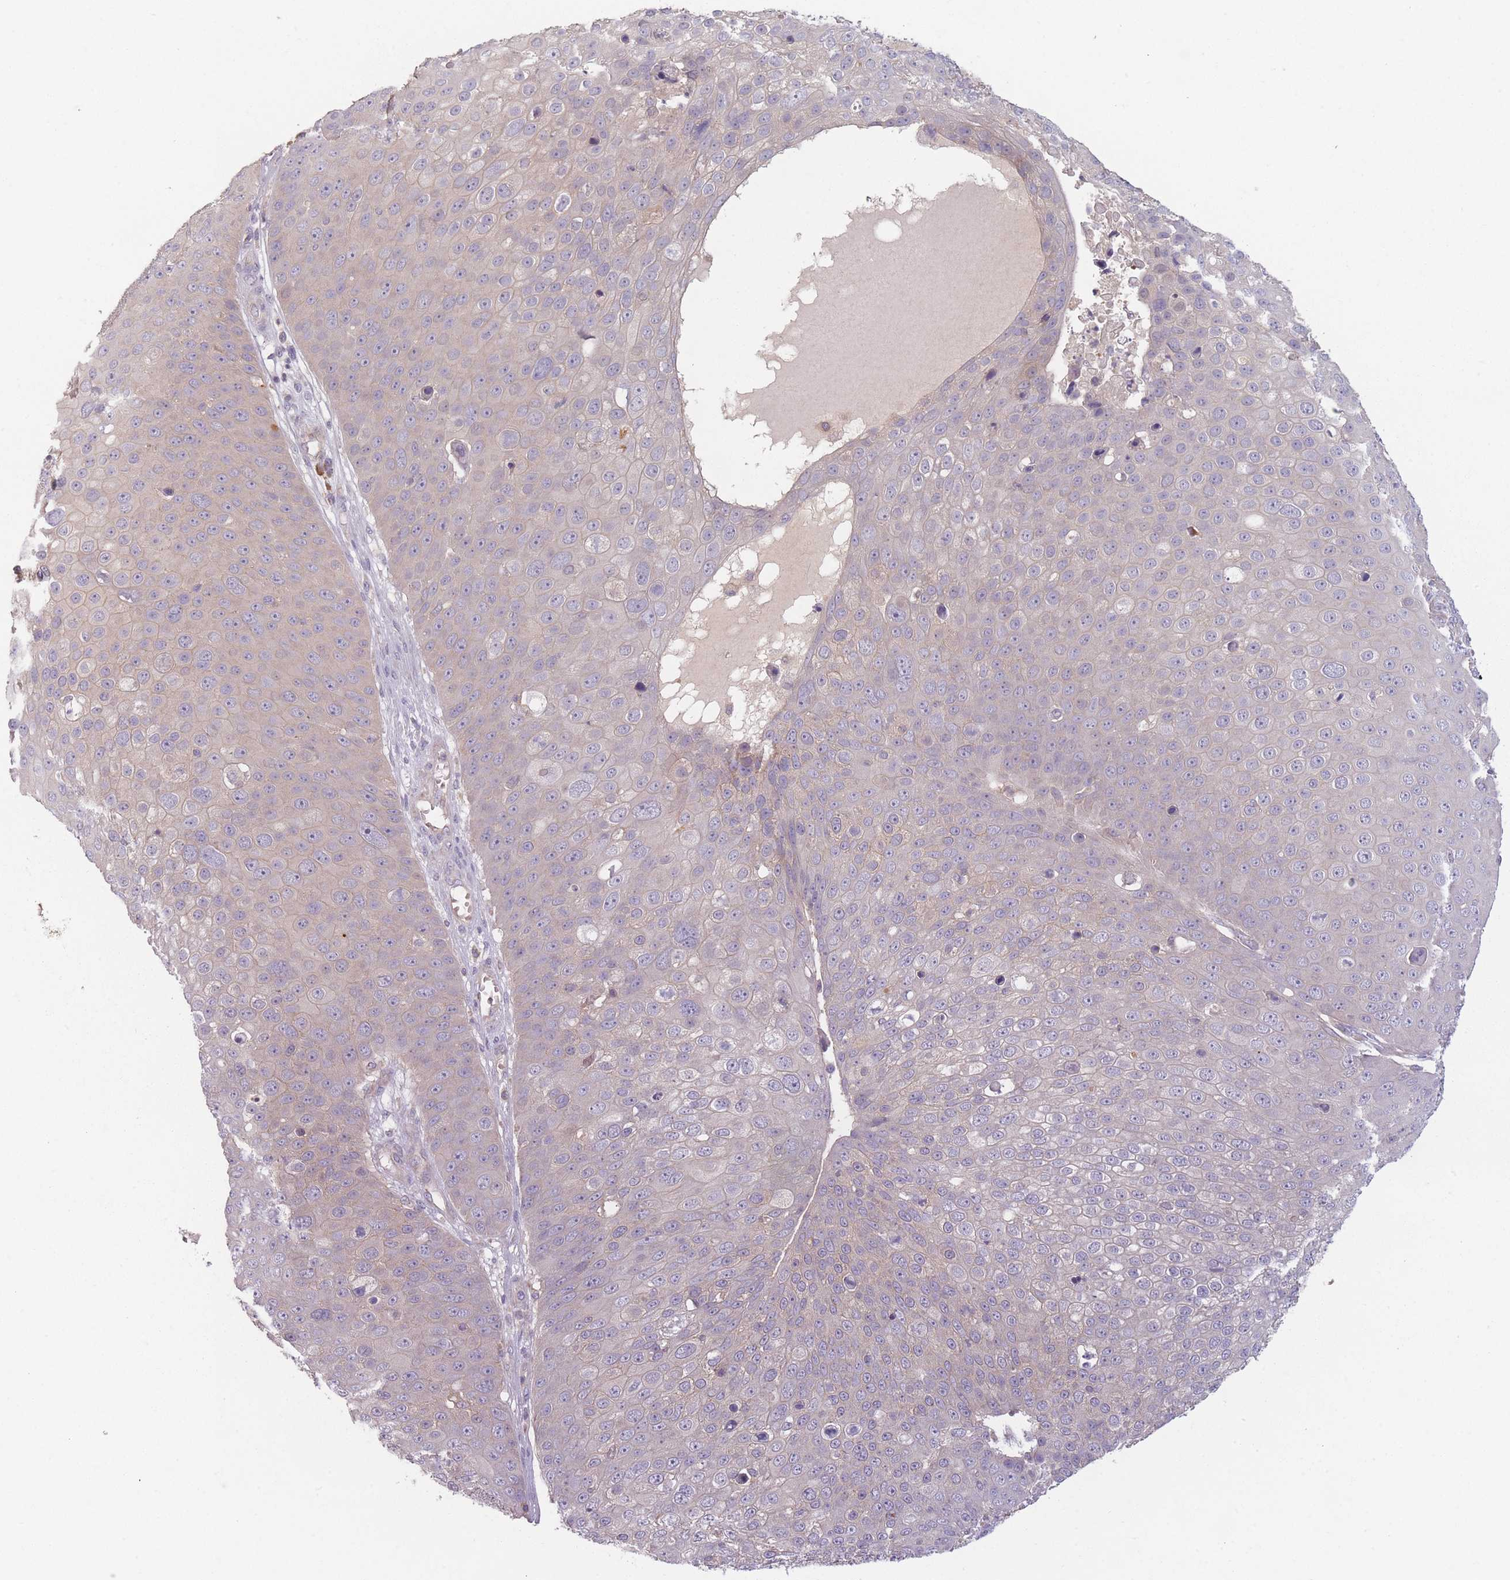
{"staining": {"intensity": "negative", "quantity": "none", "location": "none"}, "tissue": "skin cancer", "cell_type": "Tumor cells", "image_type": "cancer", "snomed": [{"axis": "morphology", "description": "Squamous cell carcinoma, NOS"}, {"axis": "topography", "description": "Skin"}], "caption": "Immunohistochemical staining of squamous cell carcinoma (skin) shows no significant positivity in tumor cells.", "gene": "NT5DC2", "patient": {"sex": "male", "age": 71}}